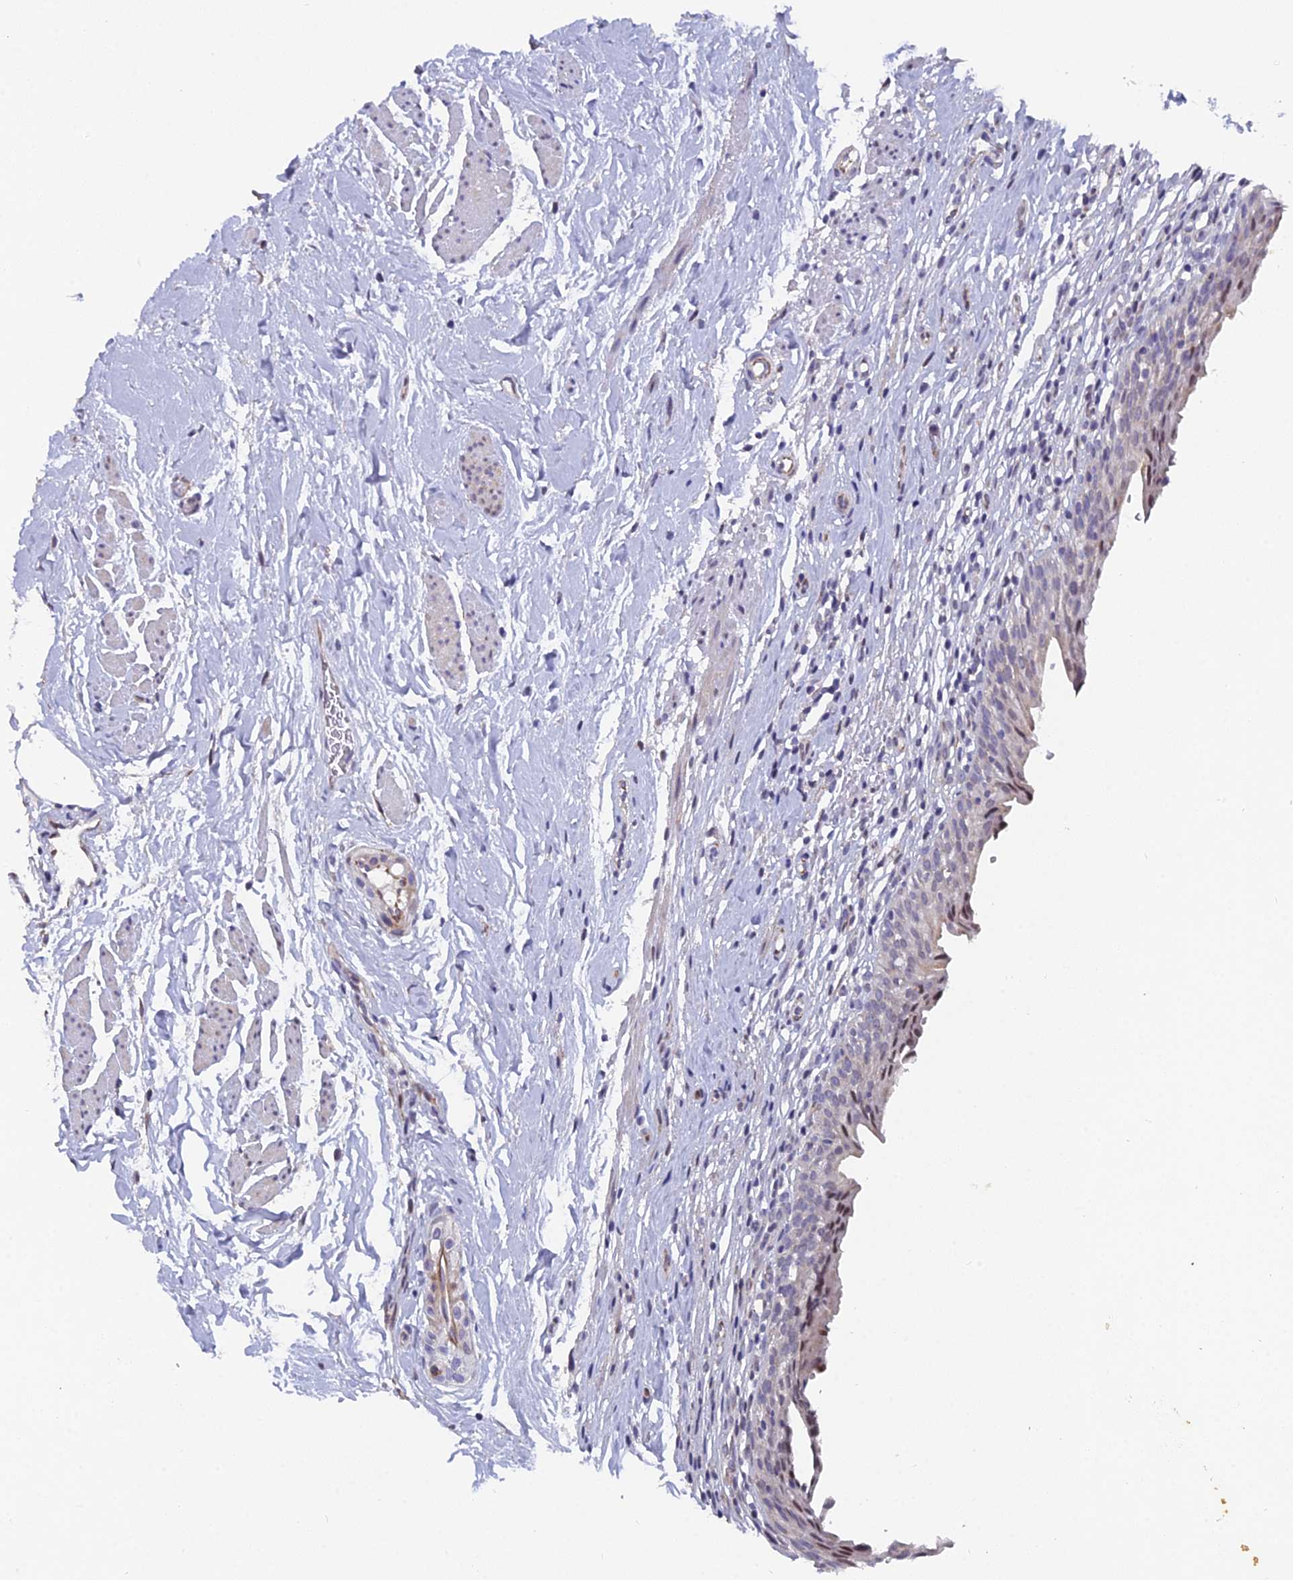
{"staining": {"intensity": "moderate", "quantity": "<25%", "location": "nuclear"}, "tissue": "urinary bladder", "cell_type": "Urothelial cells", "image_type": "normal", "snomed": [{"axis": "morphology", "description": "Normal tissue, NOS"}, {"axis": "morphology", "description": "Inflammation, NOS"}, {"axis": "topography", "description": "Urinary bladder"}], "caption": "Normal urinary bladder displays moderate nuclear staining in about <25% of urothelial cells.", "gene": "XKR9", "patient": {"sex": "male", "age": 63}}